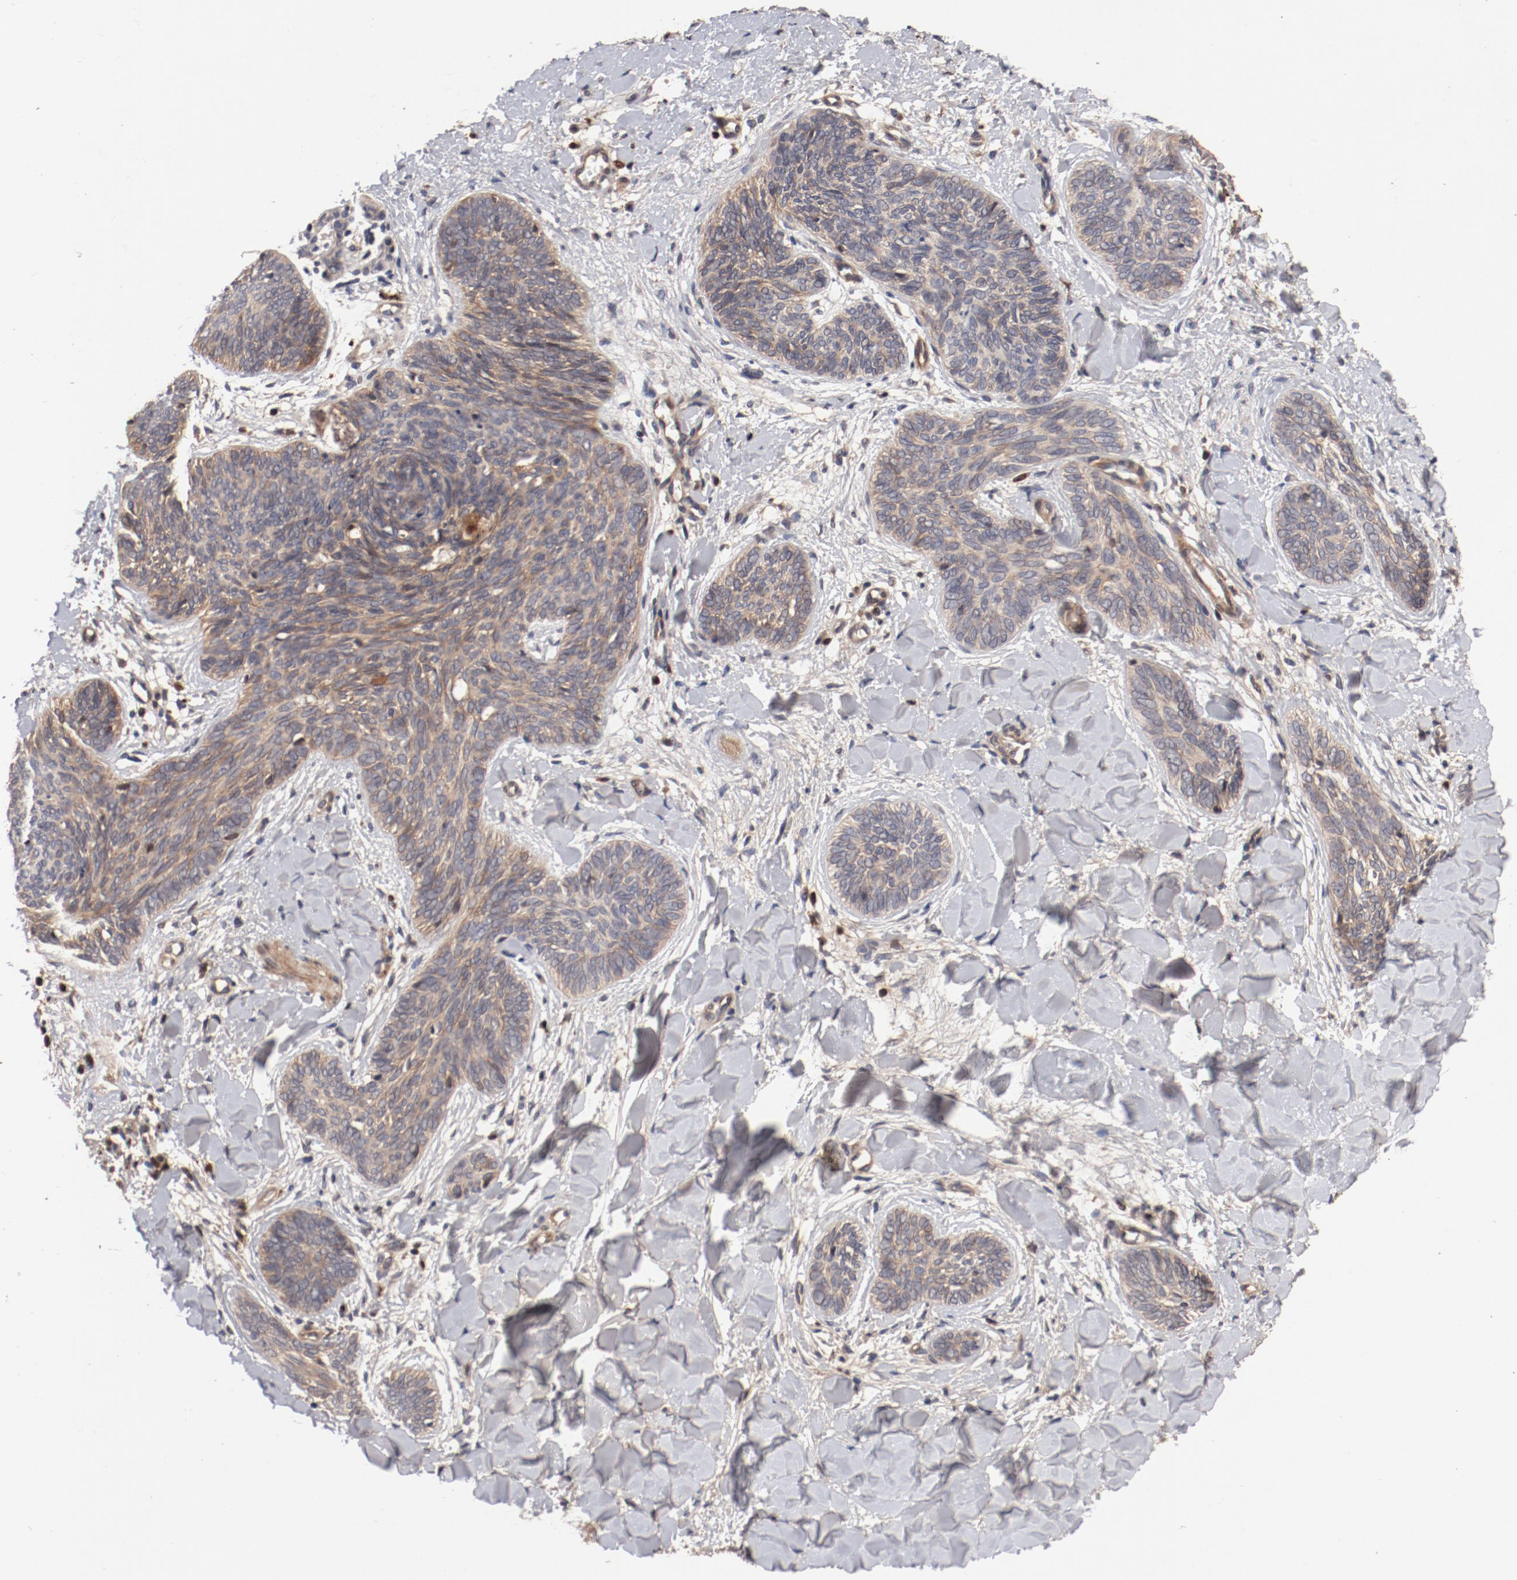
{"staining": {"intensity": "weak", "quantity": ">75%", "location": "cytoplasmic/membranous"}, "tissue": "skin cancer", "cell_type": "Tumor cells", "image_type": "cancer", "snomed": [{"axis": "morphology", "description": "Basal cell carcinoma"}, {"axis": "topography", "description": "Skin"}], "caption": "Immunohistochemistry of human basal cell carcinoma (skin) exhibits low levels of weak cytoplasmic/membranous staining in about >75% of tumor cells.", "gene": "GUF1", "patient": {"sex": "female", "age": 81}}